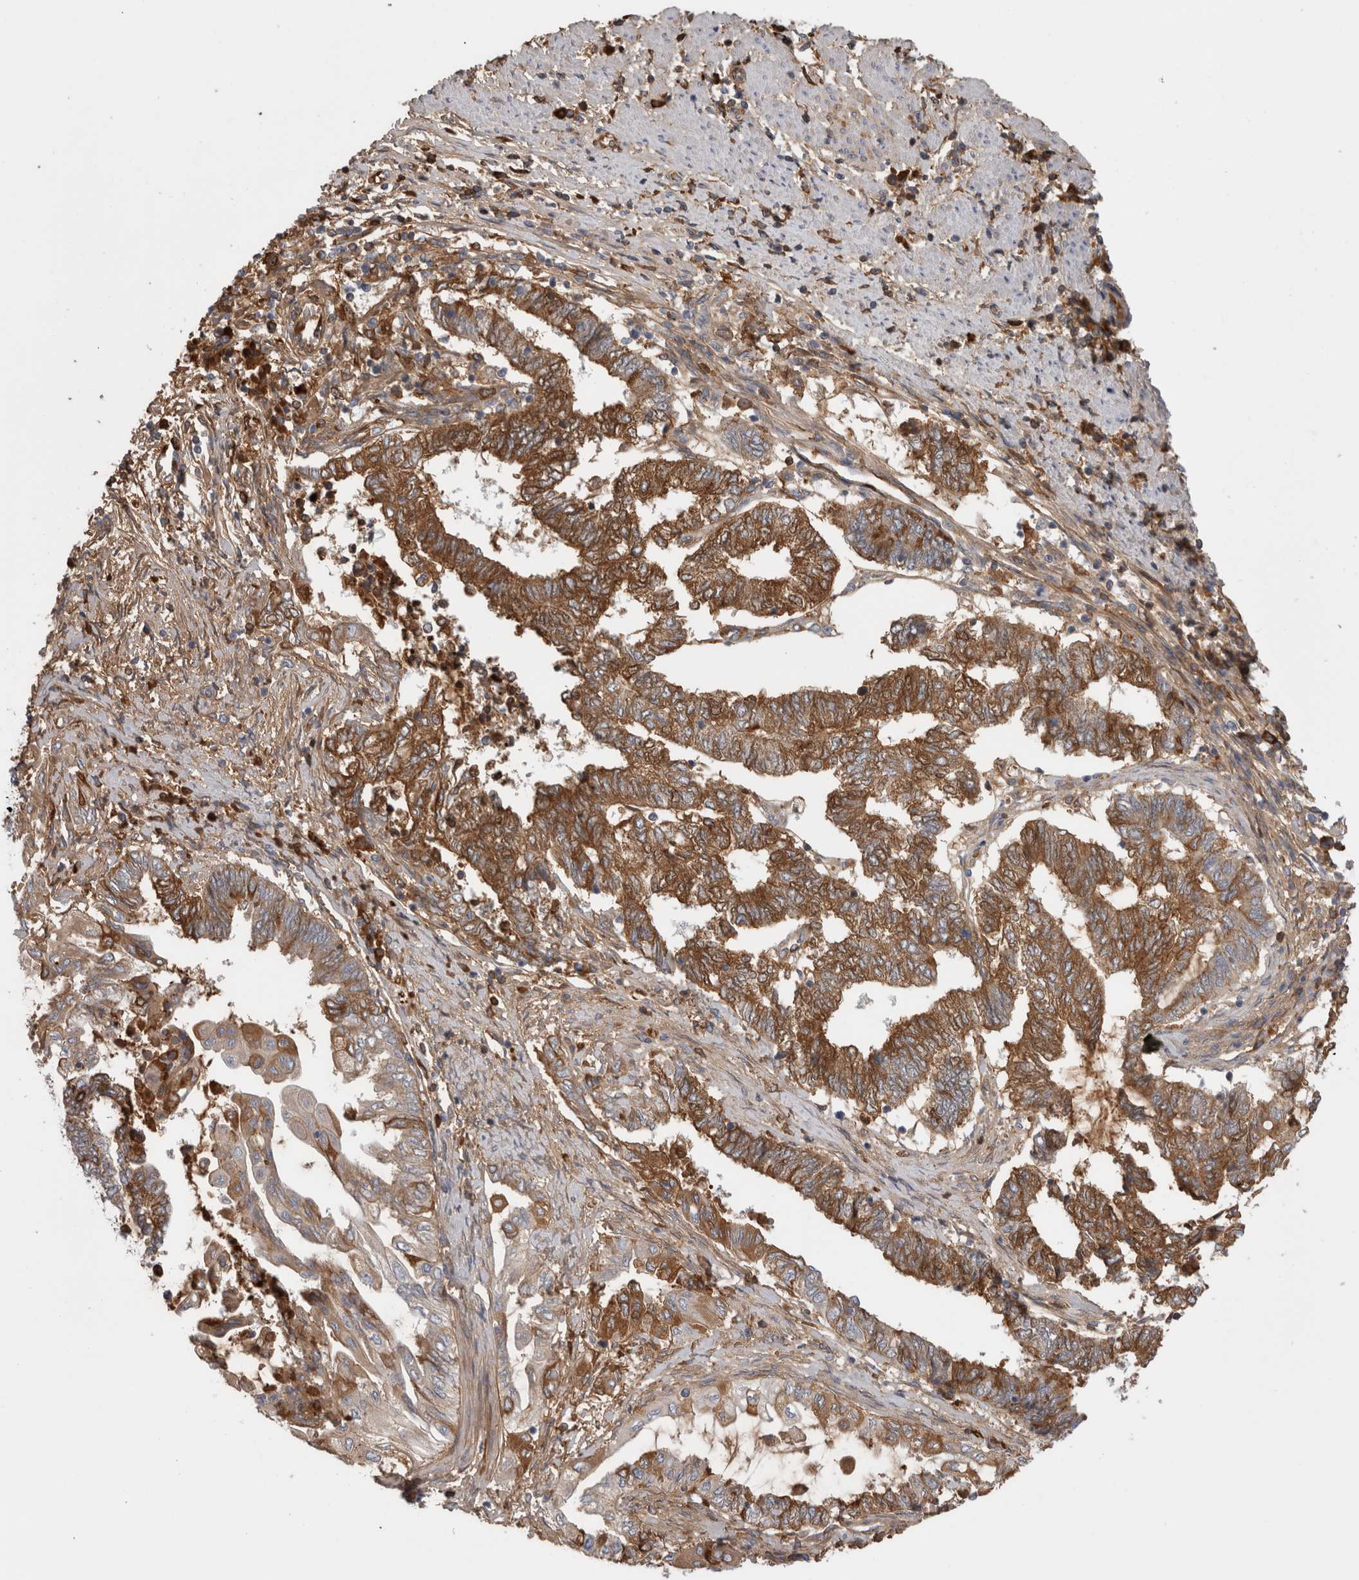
{"staining": {"intensity": "strong", "quantity": ">75%", "location": "cytoplasmic/membranous"}, "tissue": "endometrial cancer", "cell_type": "Tumor cells", "image_type": "cancer", "snomed": [{"axis": "morphology", "description": "Adenocarcinoma, NOS"}, {"axis": "topography", "description": "Uterus"}, {"axis": "topography", "description": "Endometrium"}], "caption": "Human endometrial cancer stained with a brown dye demonstrates strong cytoplasmic/membranous positive staining in approximately >75% of tumor cells.", "gene": "TBCE", "patient": {"sex": "female", "age": 70}}